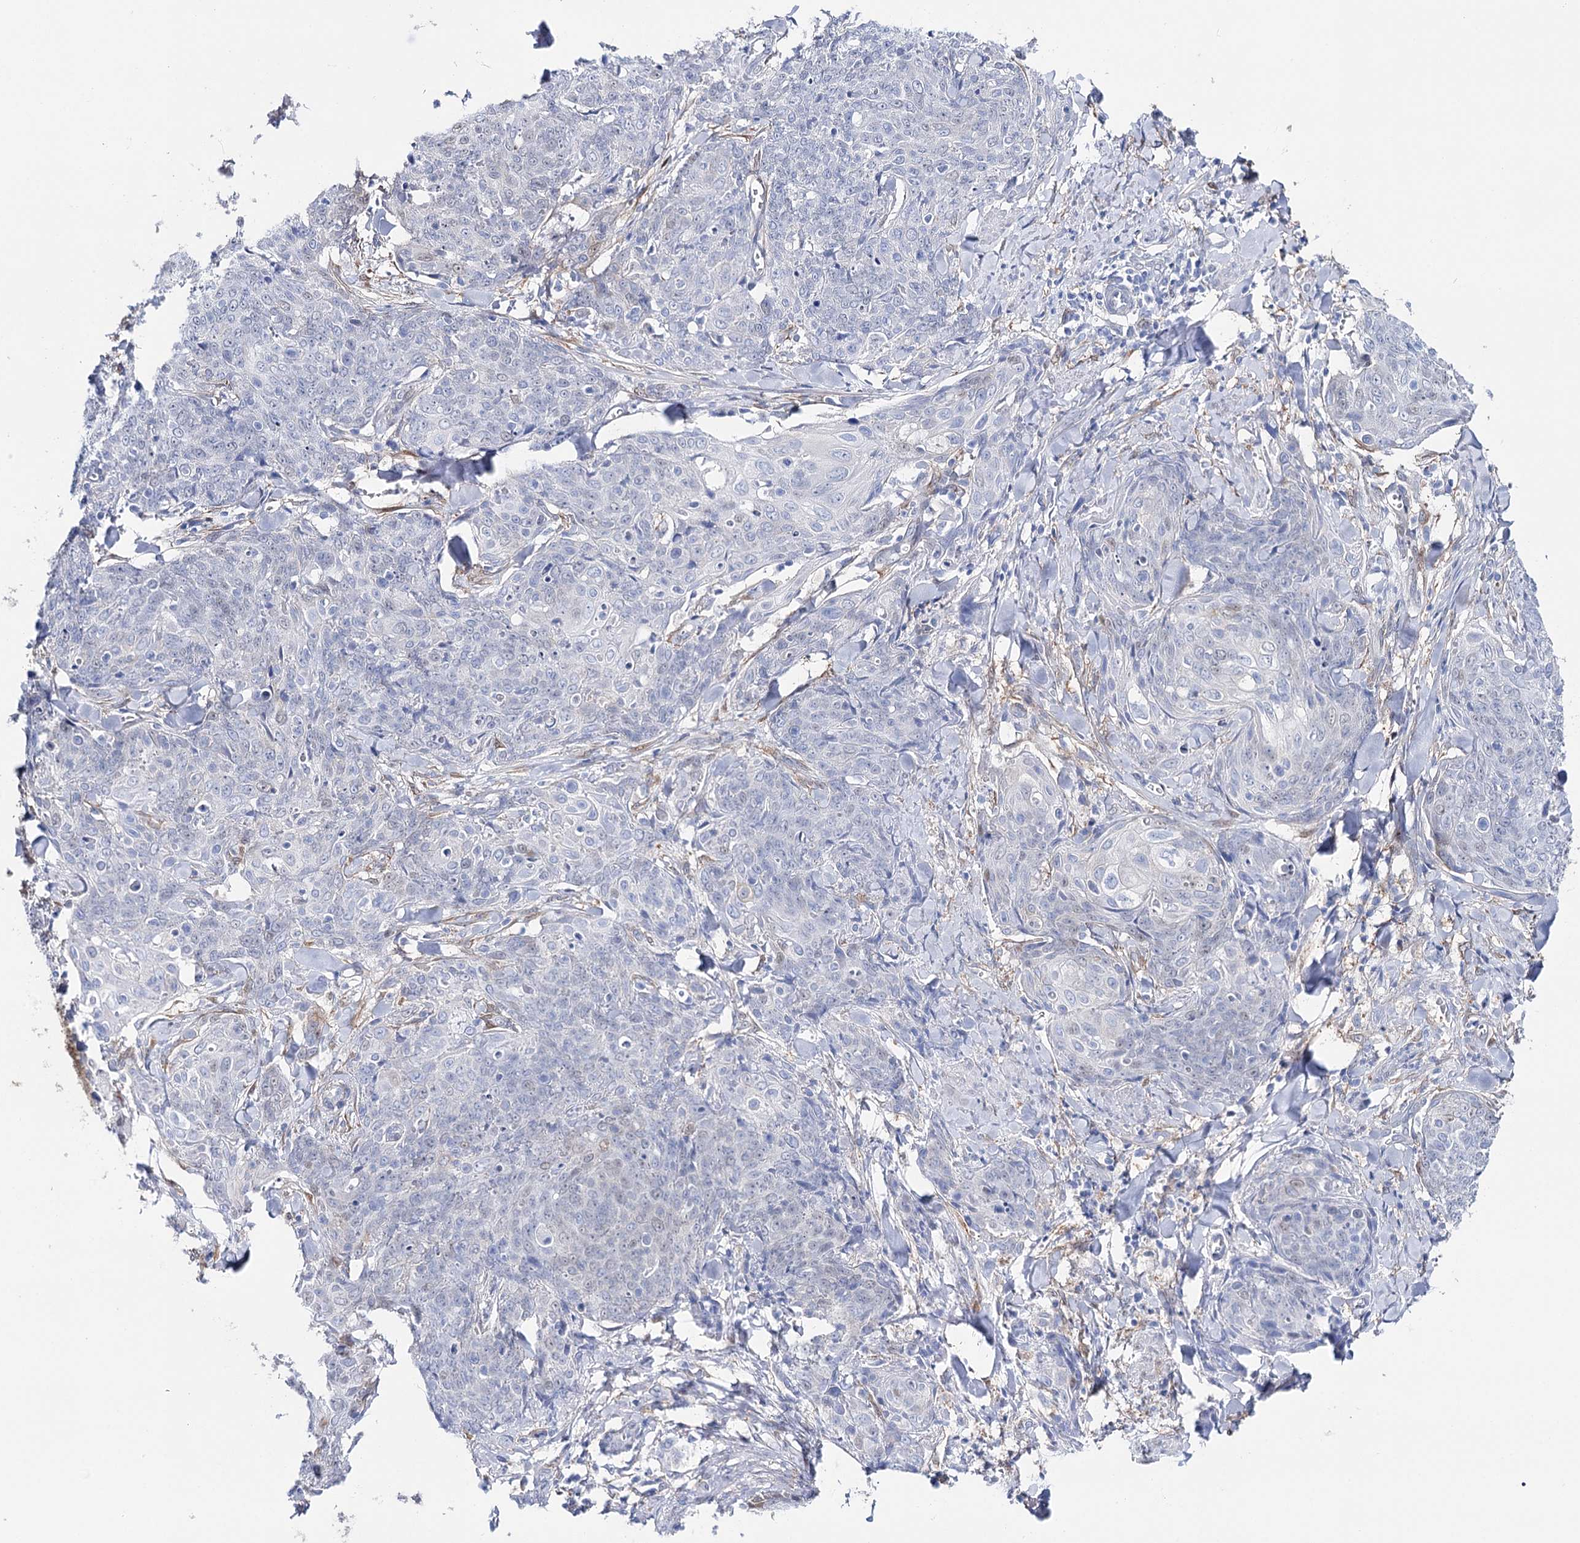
{"staining": {"intensity": "negative", "quantity": "none", "location": "none"}, "tissue": "skin cancer", "cell_type": "Tumor cells", "image_type": "cancer", "snomed": [{"axis": "morphology", "description": "Squamous cell carcinoma, NOS"}, {"axis": "topography", "description": "Skin"}, {"axis": "topography", "description": "Vulva"}], "caption": "Image shows no significant protein expression in tumor cells of skin cancer (squamous cell carcinoma).", "gene": "UGDH", "patient": {"sex": "female", "age": 85}}